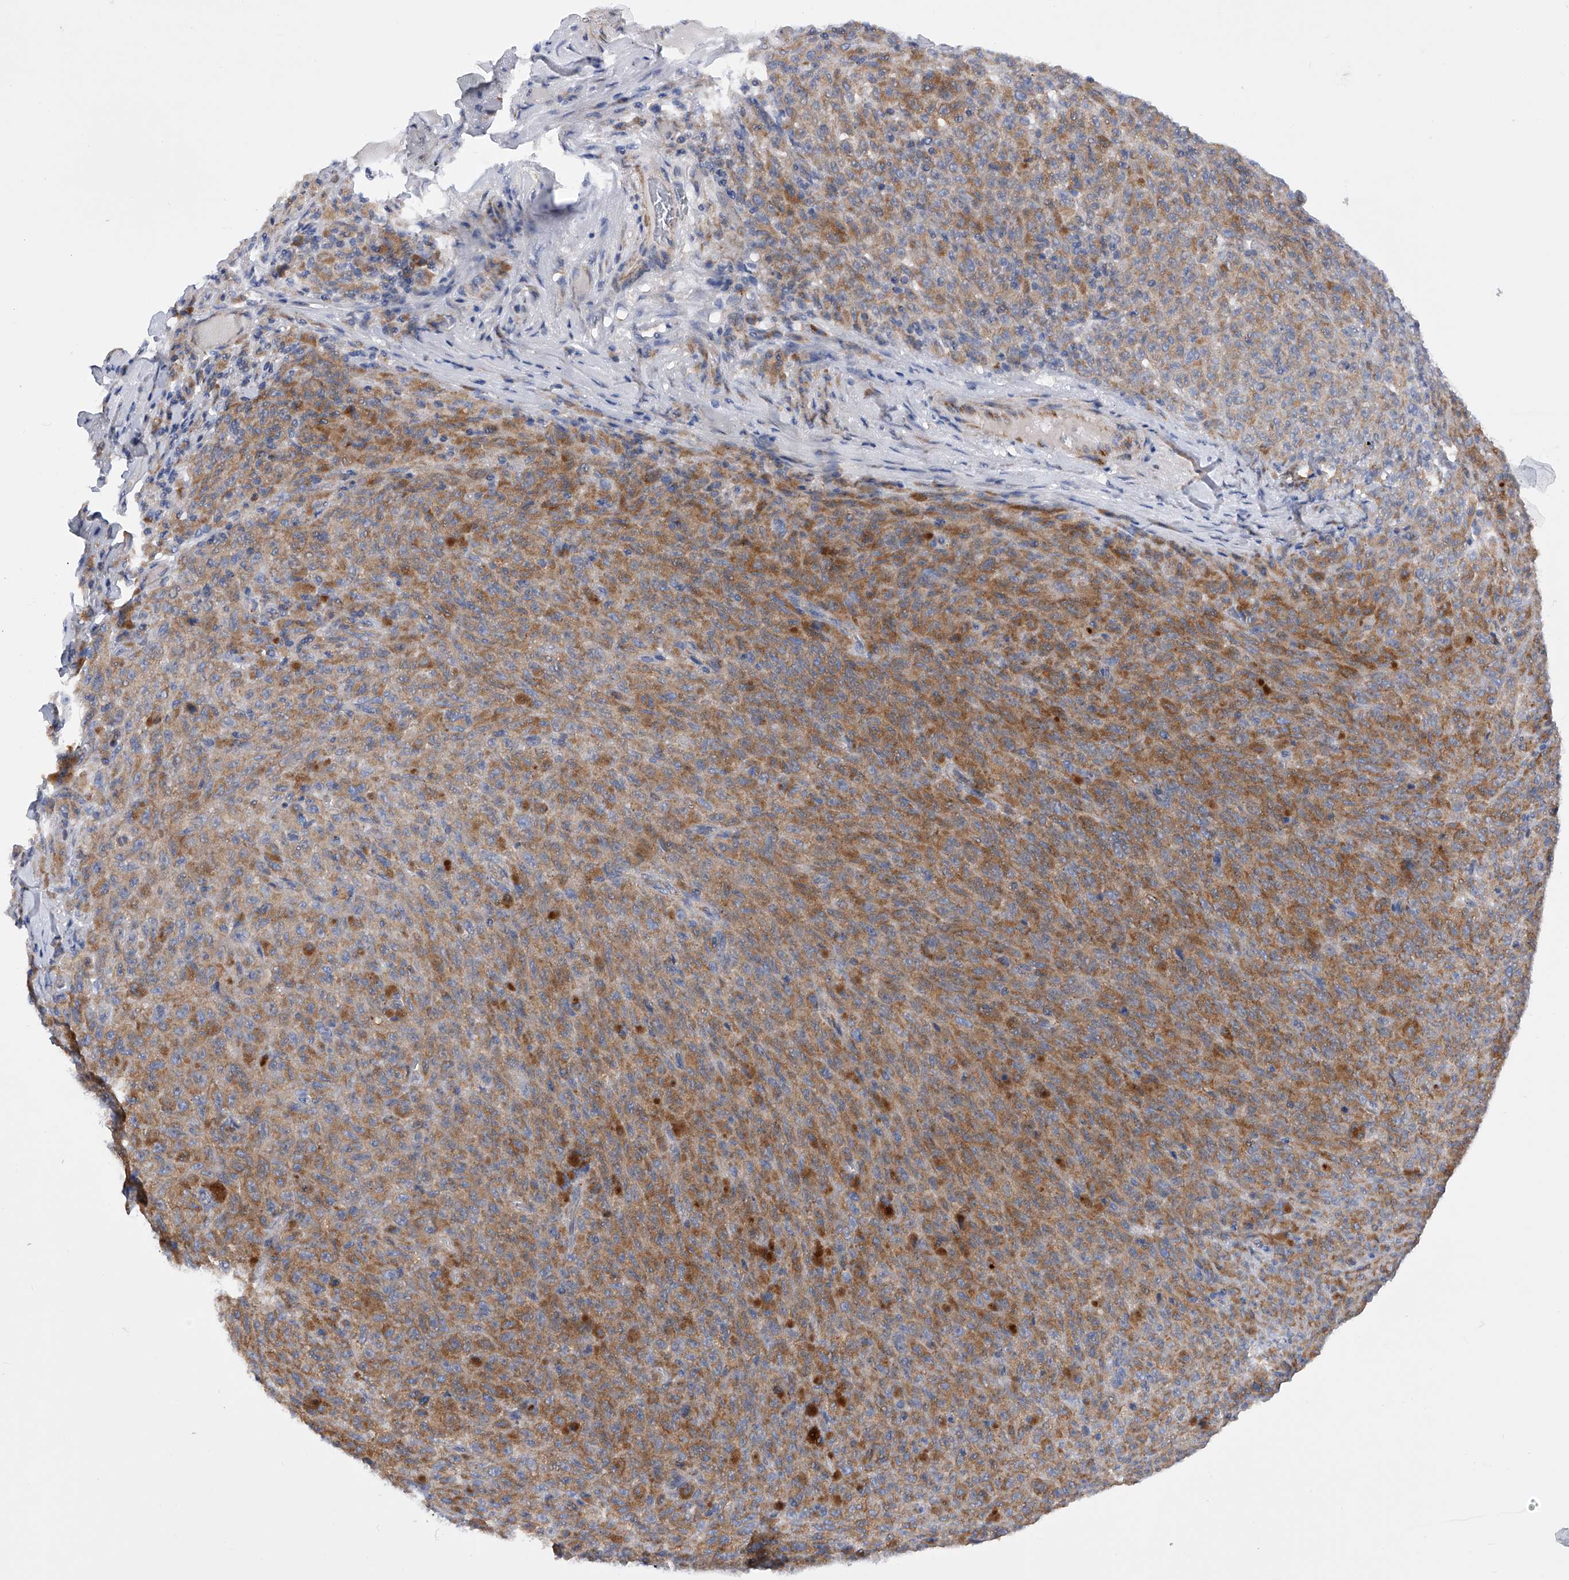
{"staining": {"intensity": "moderate", "quantity": ">75%", "location": "cytoplasmic/membranous"}, "tissue": "melanoma", "cell_type": "Tumor cells", "image_type": "cancer", "snomed": [{"axis": "morphology", "description": "Malignant melanoma, NOS"}, {"axis": "topography", "description": "Skin"}], "caption": "Malignant melanoma tissue exhibits moderate cytoplasmic/membranous expression in about >75% of tumor cells", "gene": "MLYCD", "patient": {"sex": "female", "age": 82}}